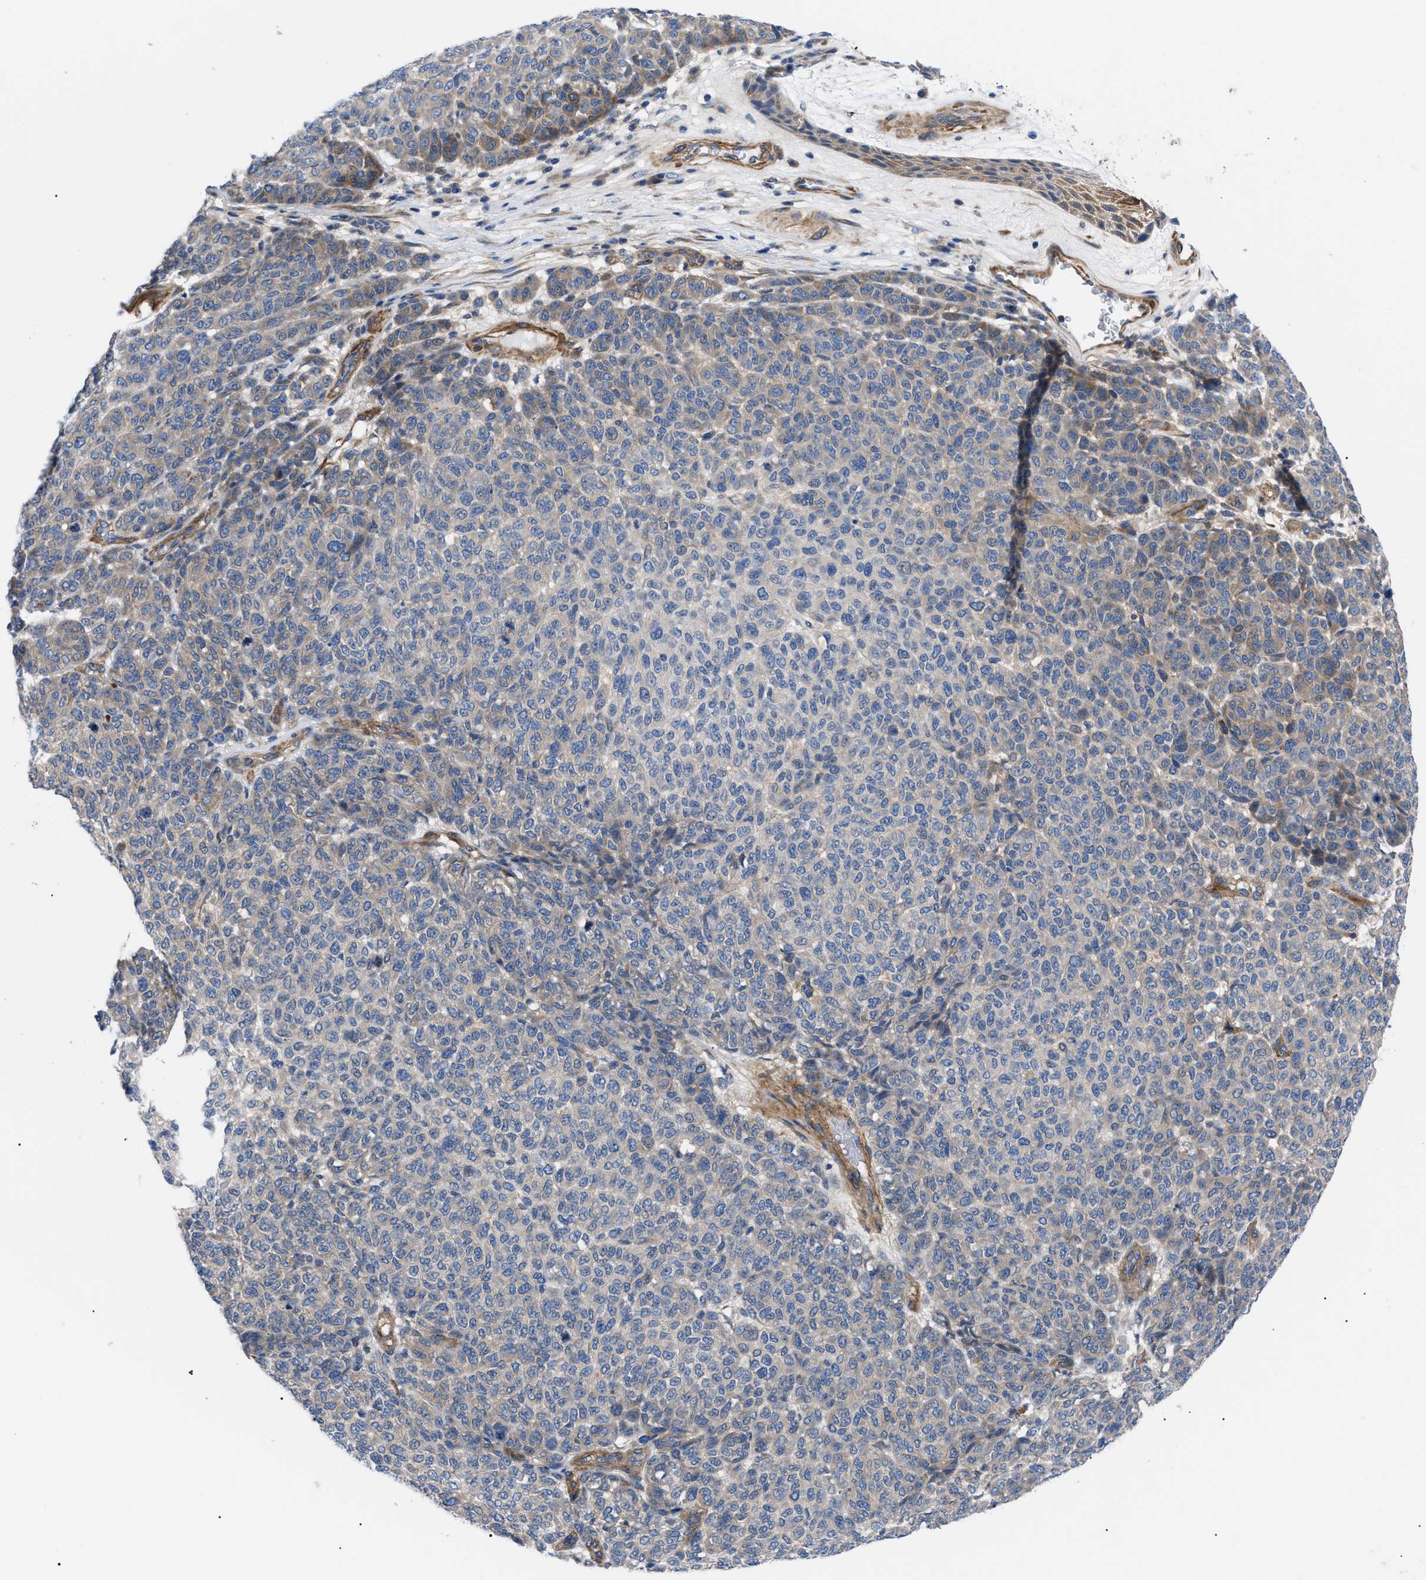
{"staining": {"intensity": "moderate", "quantity": "<25%", "location": "cytoplasmic/membranous"}, "tissue": "melanoma", "cell_type": "Tumor cells", "image_type": "cancer", "snomed": [{"axis": "morphology", "description": "Malignant melanoma, NOS"}, {"axis": "topography", "description": "Skin"}], "caption": "A micrograph of human melanoma stained for a protein displays moderate cytoplasmic/membranous brown staining in tumor cells.", "gene": "HSPB8", "patient": {"sex": "male", "age": 59}}